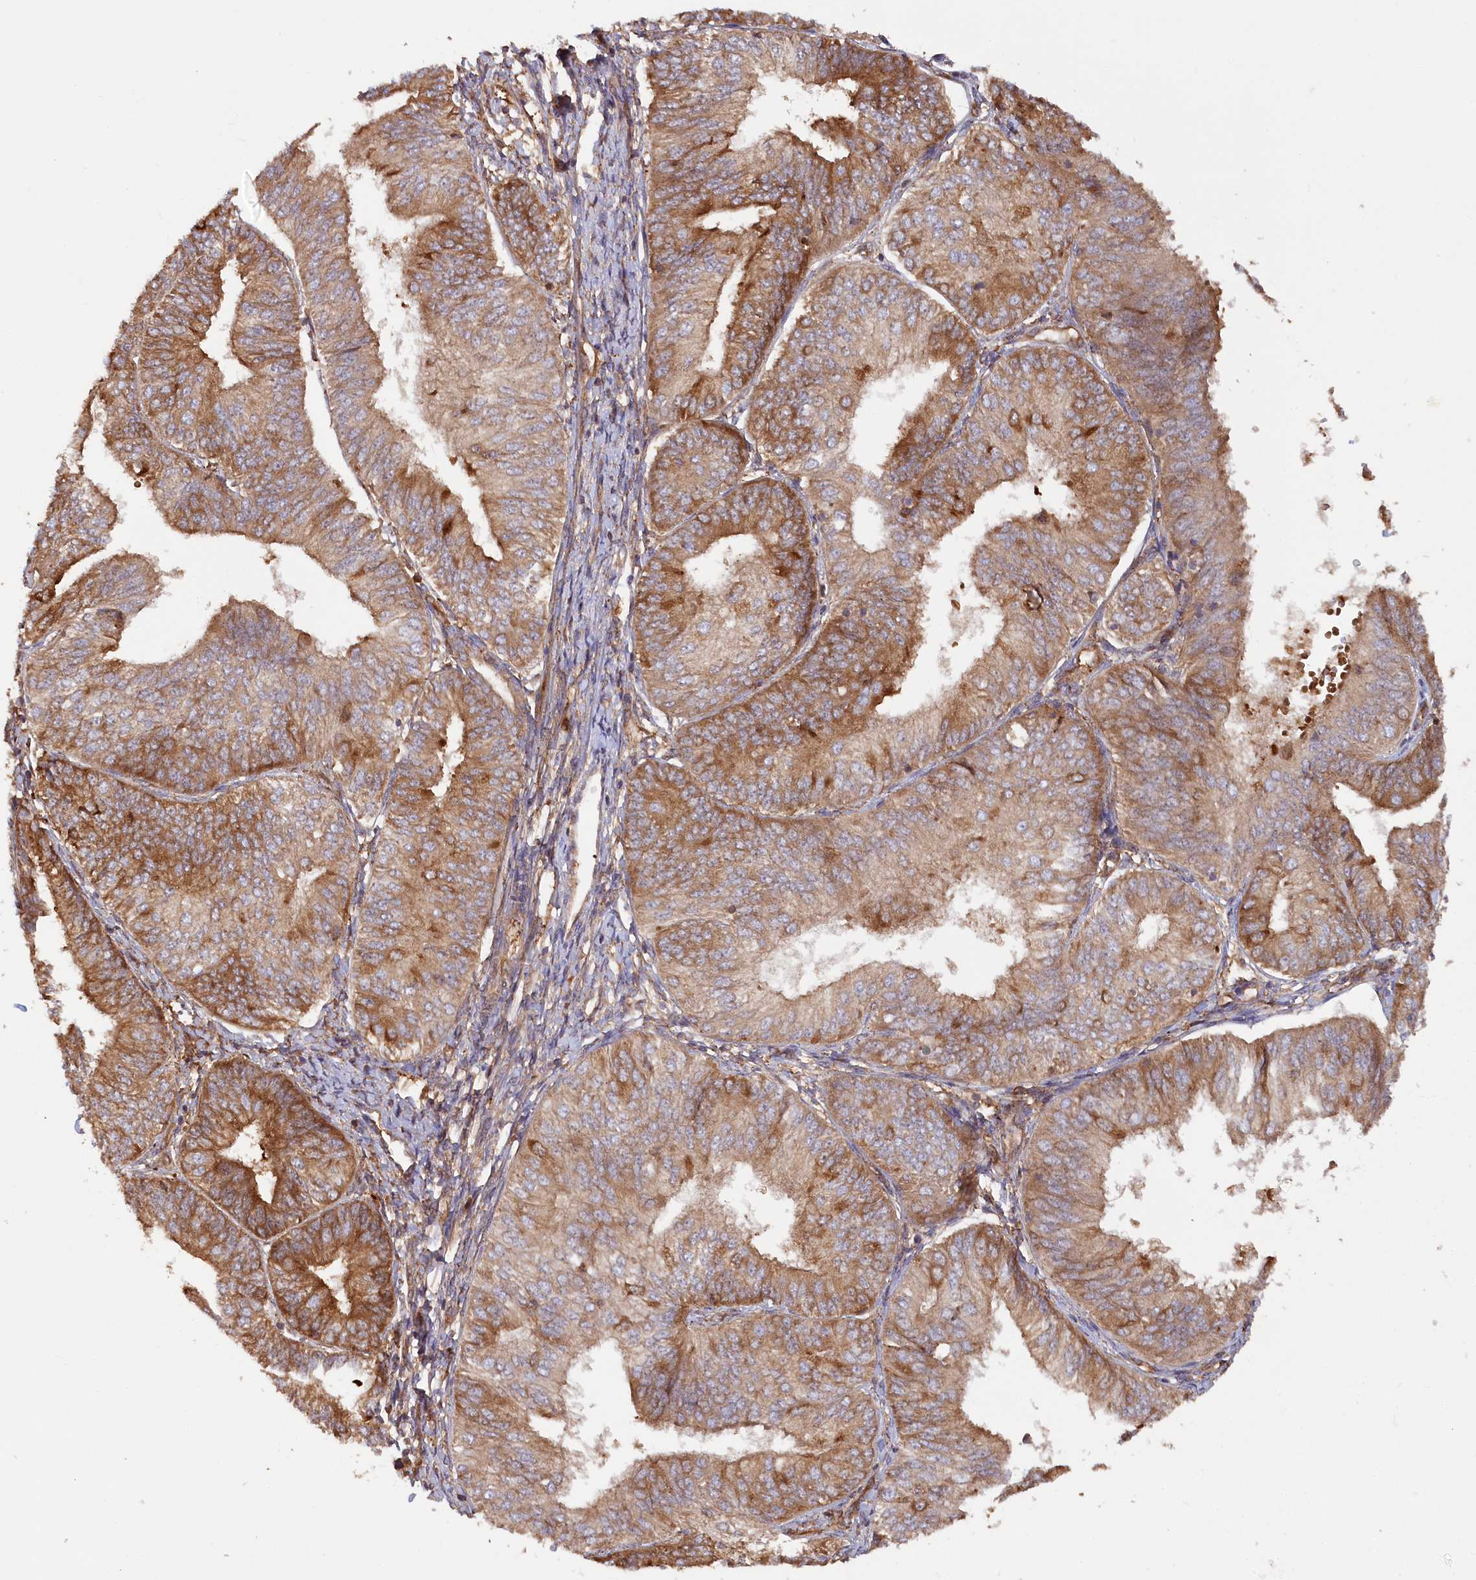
{"staining": {"intensity": "moderate", "quantity": ">75%", "location": "cytoplasmic/membranous"}, "tissue": "endometrial cancer", "cell_type": "Tumor cells", "image_type": "cancer", "snomed": [{"axis": "morphology", "description": "Adenocarcinoma, NOS"}, {"axis": "topography", "description": "Endometrium"}], "caption": "Tumor cells show moderate cytoplasmic/membranous positivity in approximately >75% of cells in endometrial adenocarcinoma.", "gene": "PAIP2", "patient": {"sex": "female", "age": 58}}